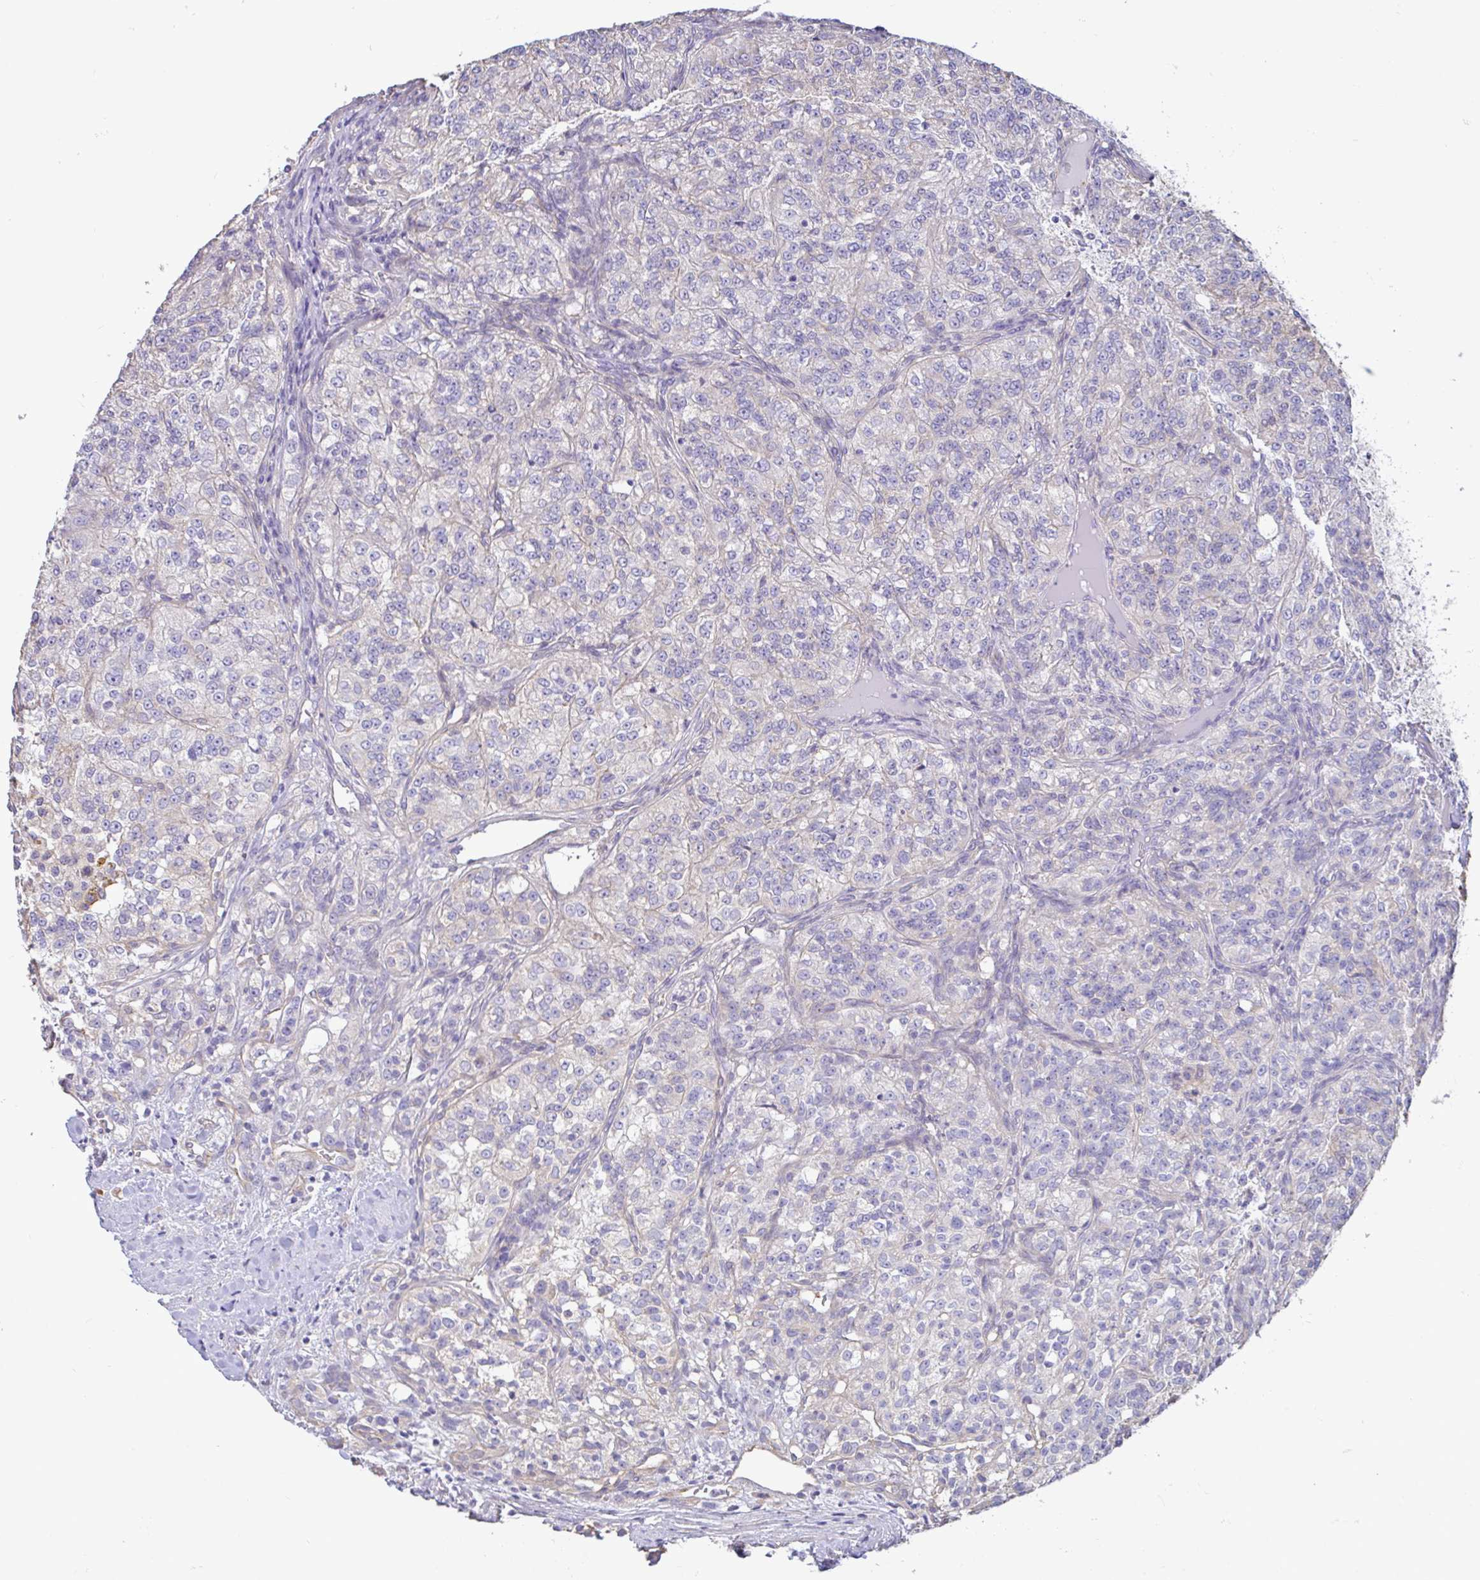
{"staining": {"intensity": "negative", "quantity": "none", "location": "none"}, "tissue": "renal cancer", "cell_type": "Tumor cells", "image_type": "cancer", "snomed": [{"axis": "morphology", "description": "Adenocarcinoma, NOS"}, {"axis": "topography", "description": "Kidney"}], "caption": "Immunohistochemistry (IHC) micrograph of neoplastic tissue: human adenocarcinoma (renal) stained with DAB (3,3'-diaminobenzidine) exhibits no significant protein expression in tumor cells.", "gene": "PLCD4", "patient": {"sex": "female", "age": 63}}